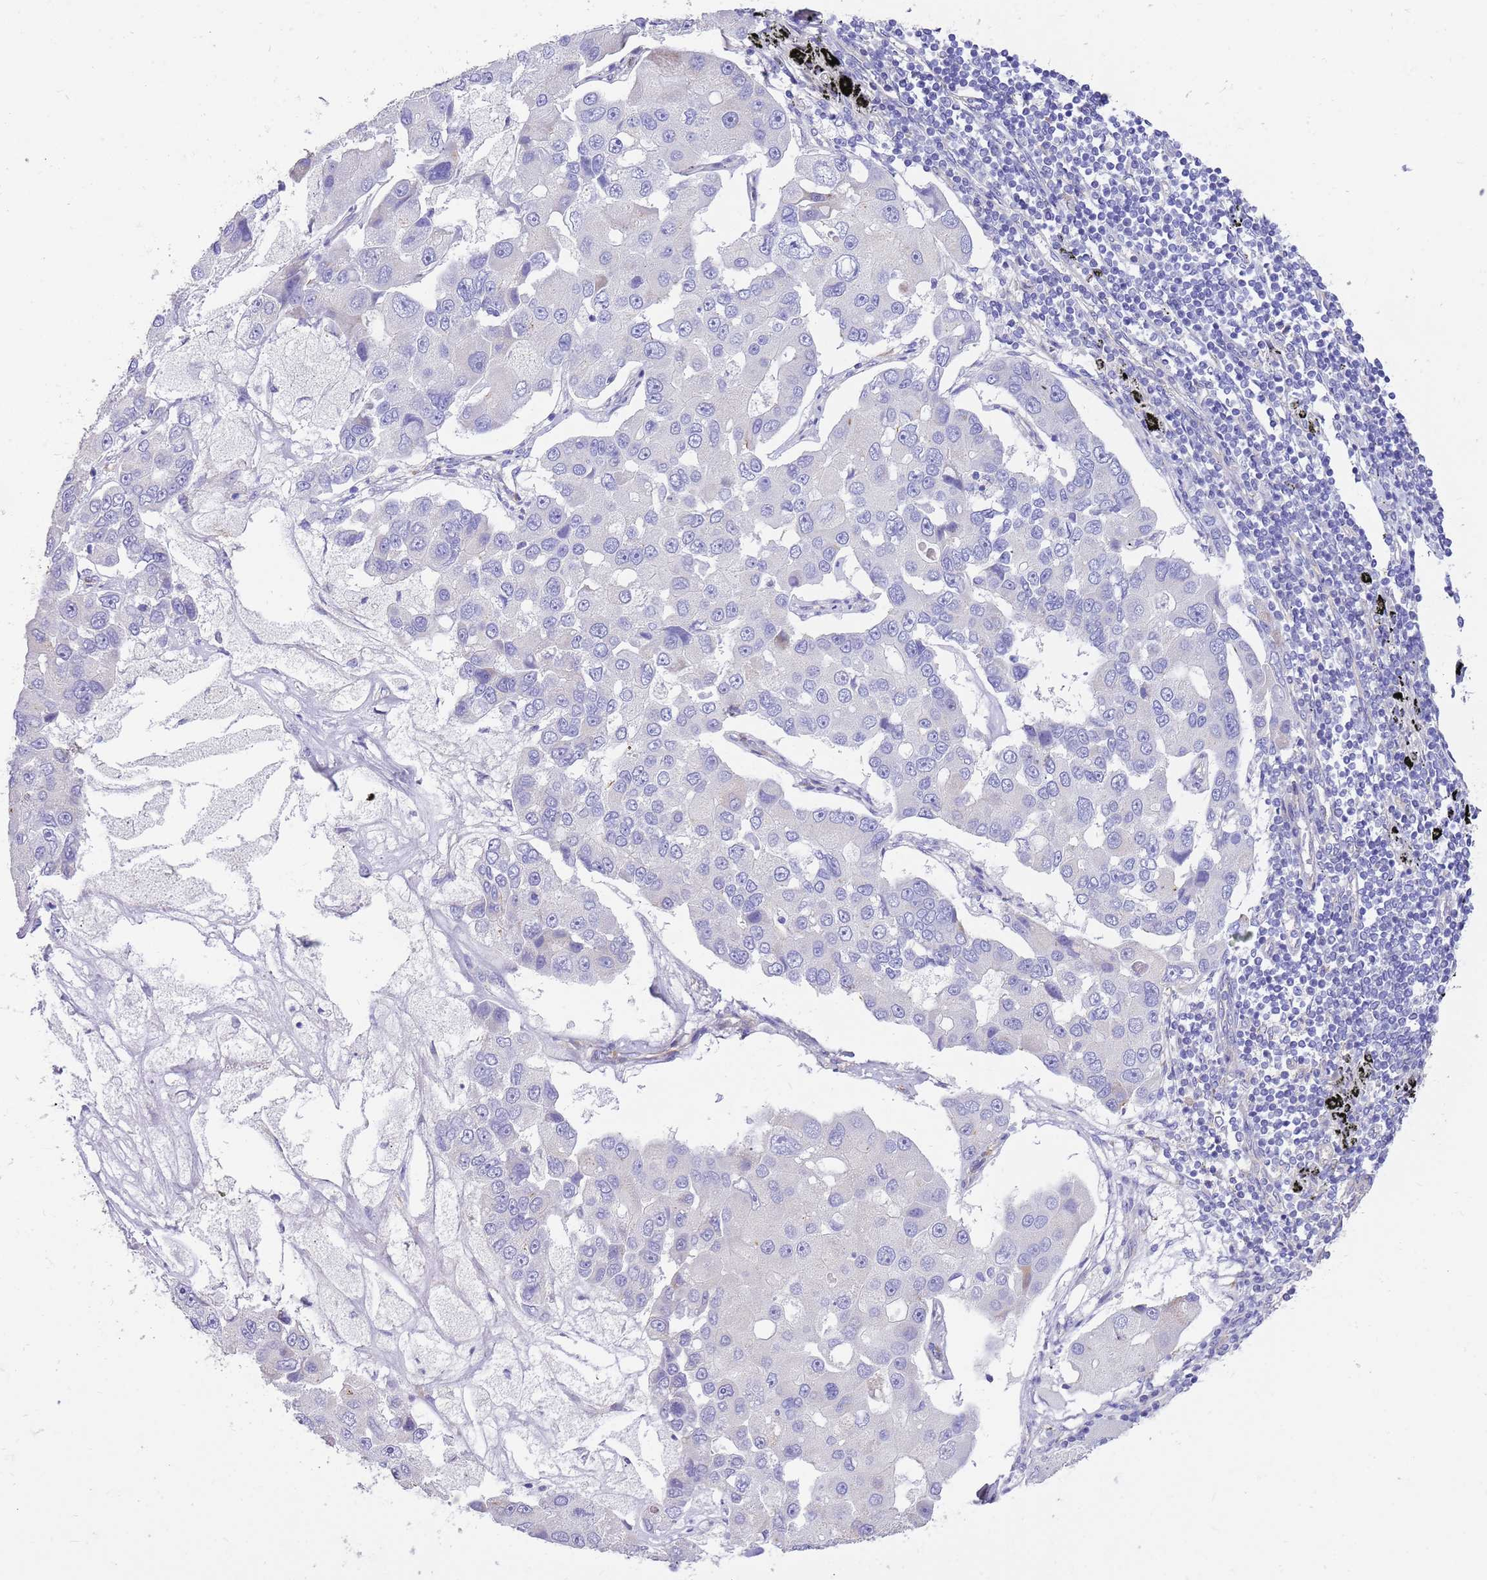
{"staining": {"intensity": "negative", "quantity": "none", "location": "none"}, "tissue": "lung cancer", "cell_type": "Tumor cells", "image_type": "cancer", "snomed": [{"axis": "morphology", "description": "Adenocarcinoma, NOS"}, {"axis": "topography", "description": "Lung"}], "caption": "High magnification brightfield microscopy of adenocarcinoma (lung) stained with DAB (brown) and counterstained with hematoxylin (blue): tumor cells show no significant expression.", "gene": "SERINC3", "patient": {"sex": "female", "age": 54}}